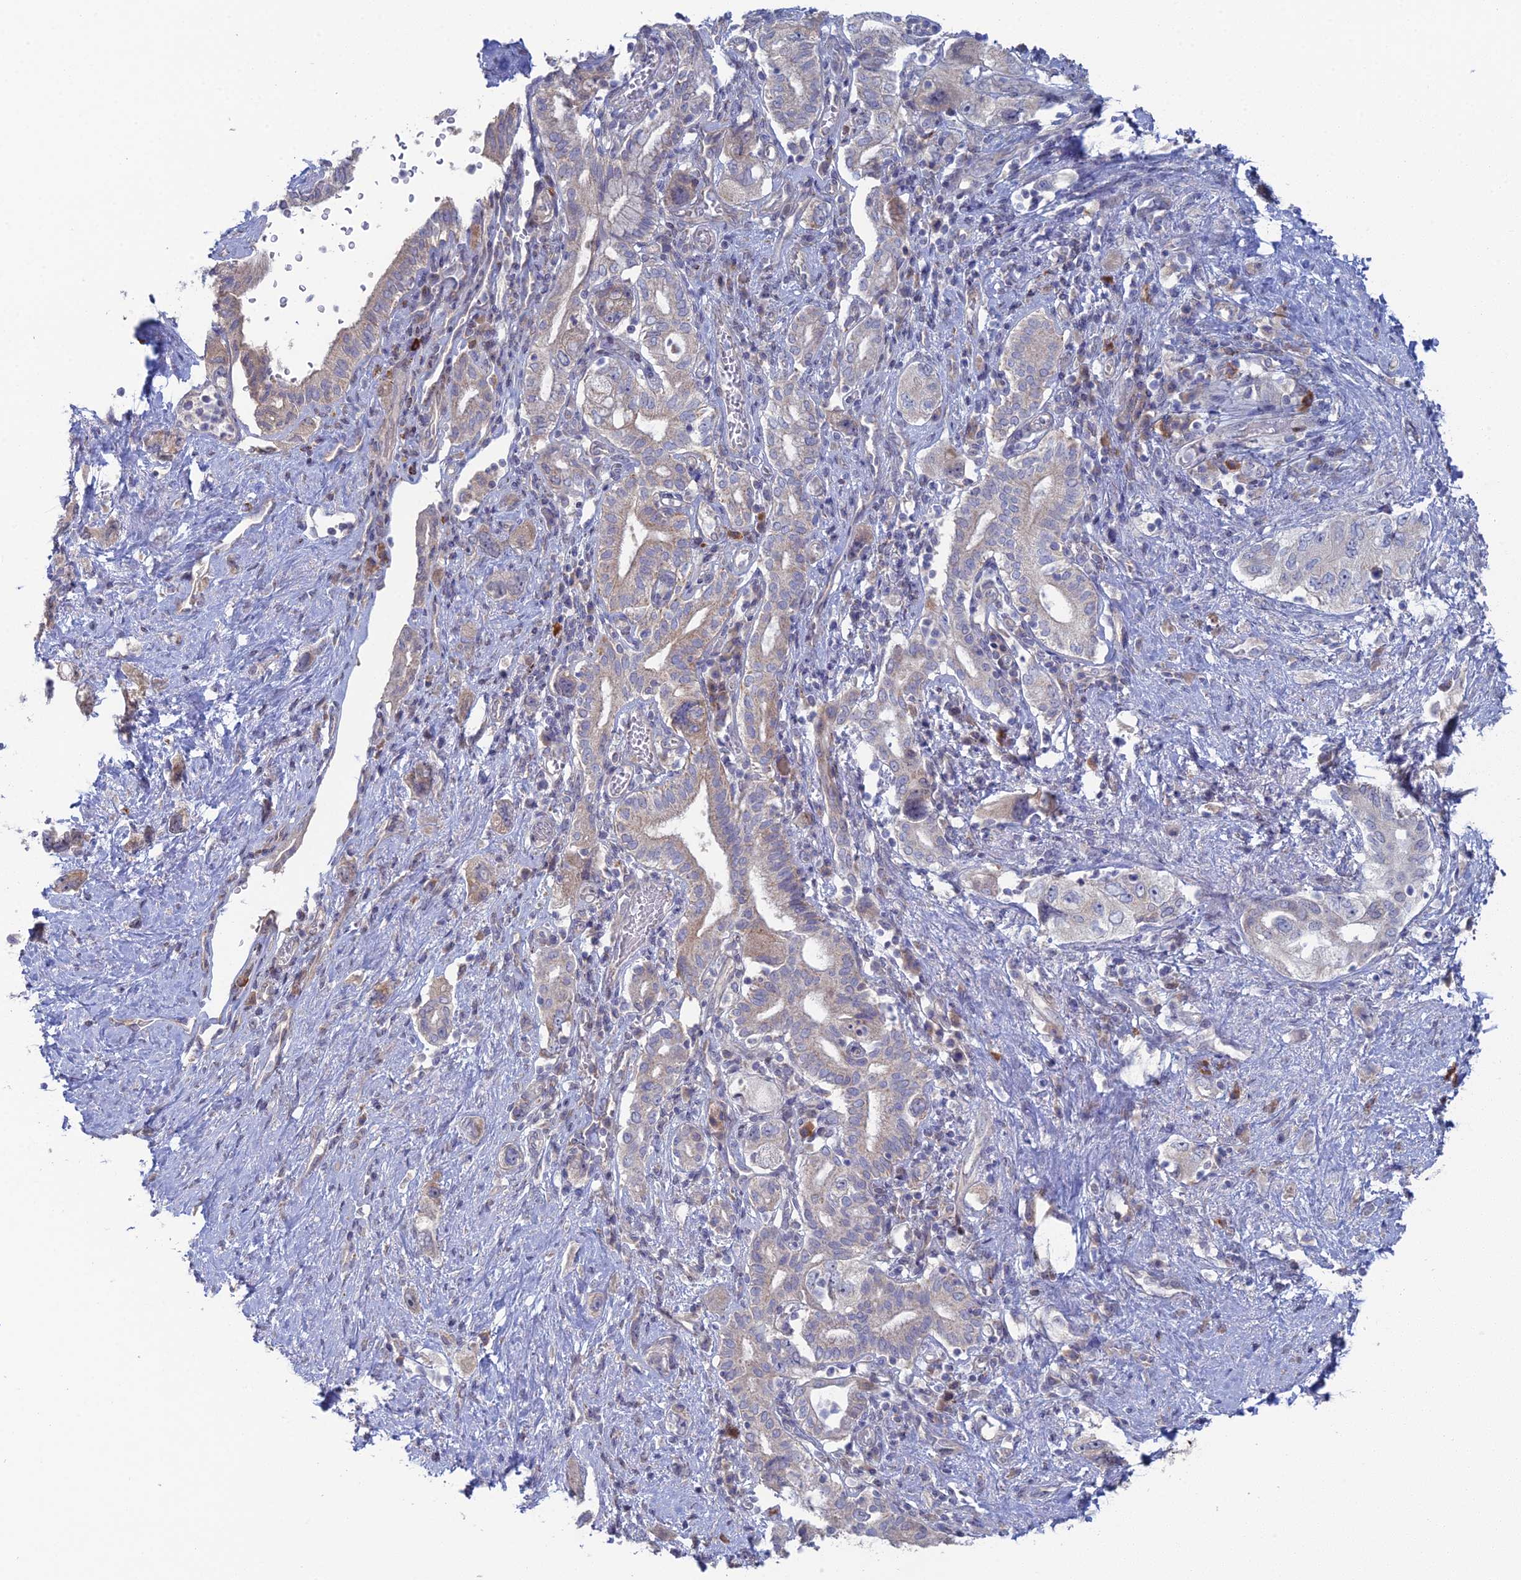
{"staining": {"intensity": "negative", "quantity": "none", "location": "none"}, "tissue": "pancreatic cancer", "cell_type": "Tumor cells", "image_type": "cancer", "snomed": [{"axis": "morphology", "description": "Adenocarcinoma, NOS"}, {"axis": "topography", "description": "Pancreas"}], "caption": "Tumor cells are negative for brown protein staining in adenocarcinoma (pancreatic). The staining is performed using DAB brown chromogen with nuclei counter-stained in using hematoxylin.", "gene": "ARL16", "patient": {"sex": "female", "age": 73}}